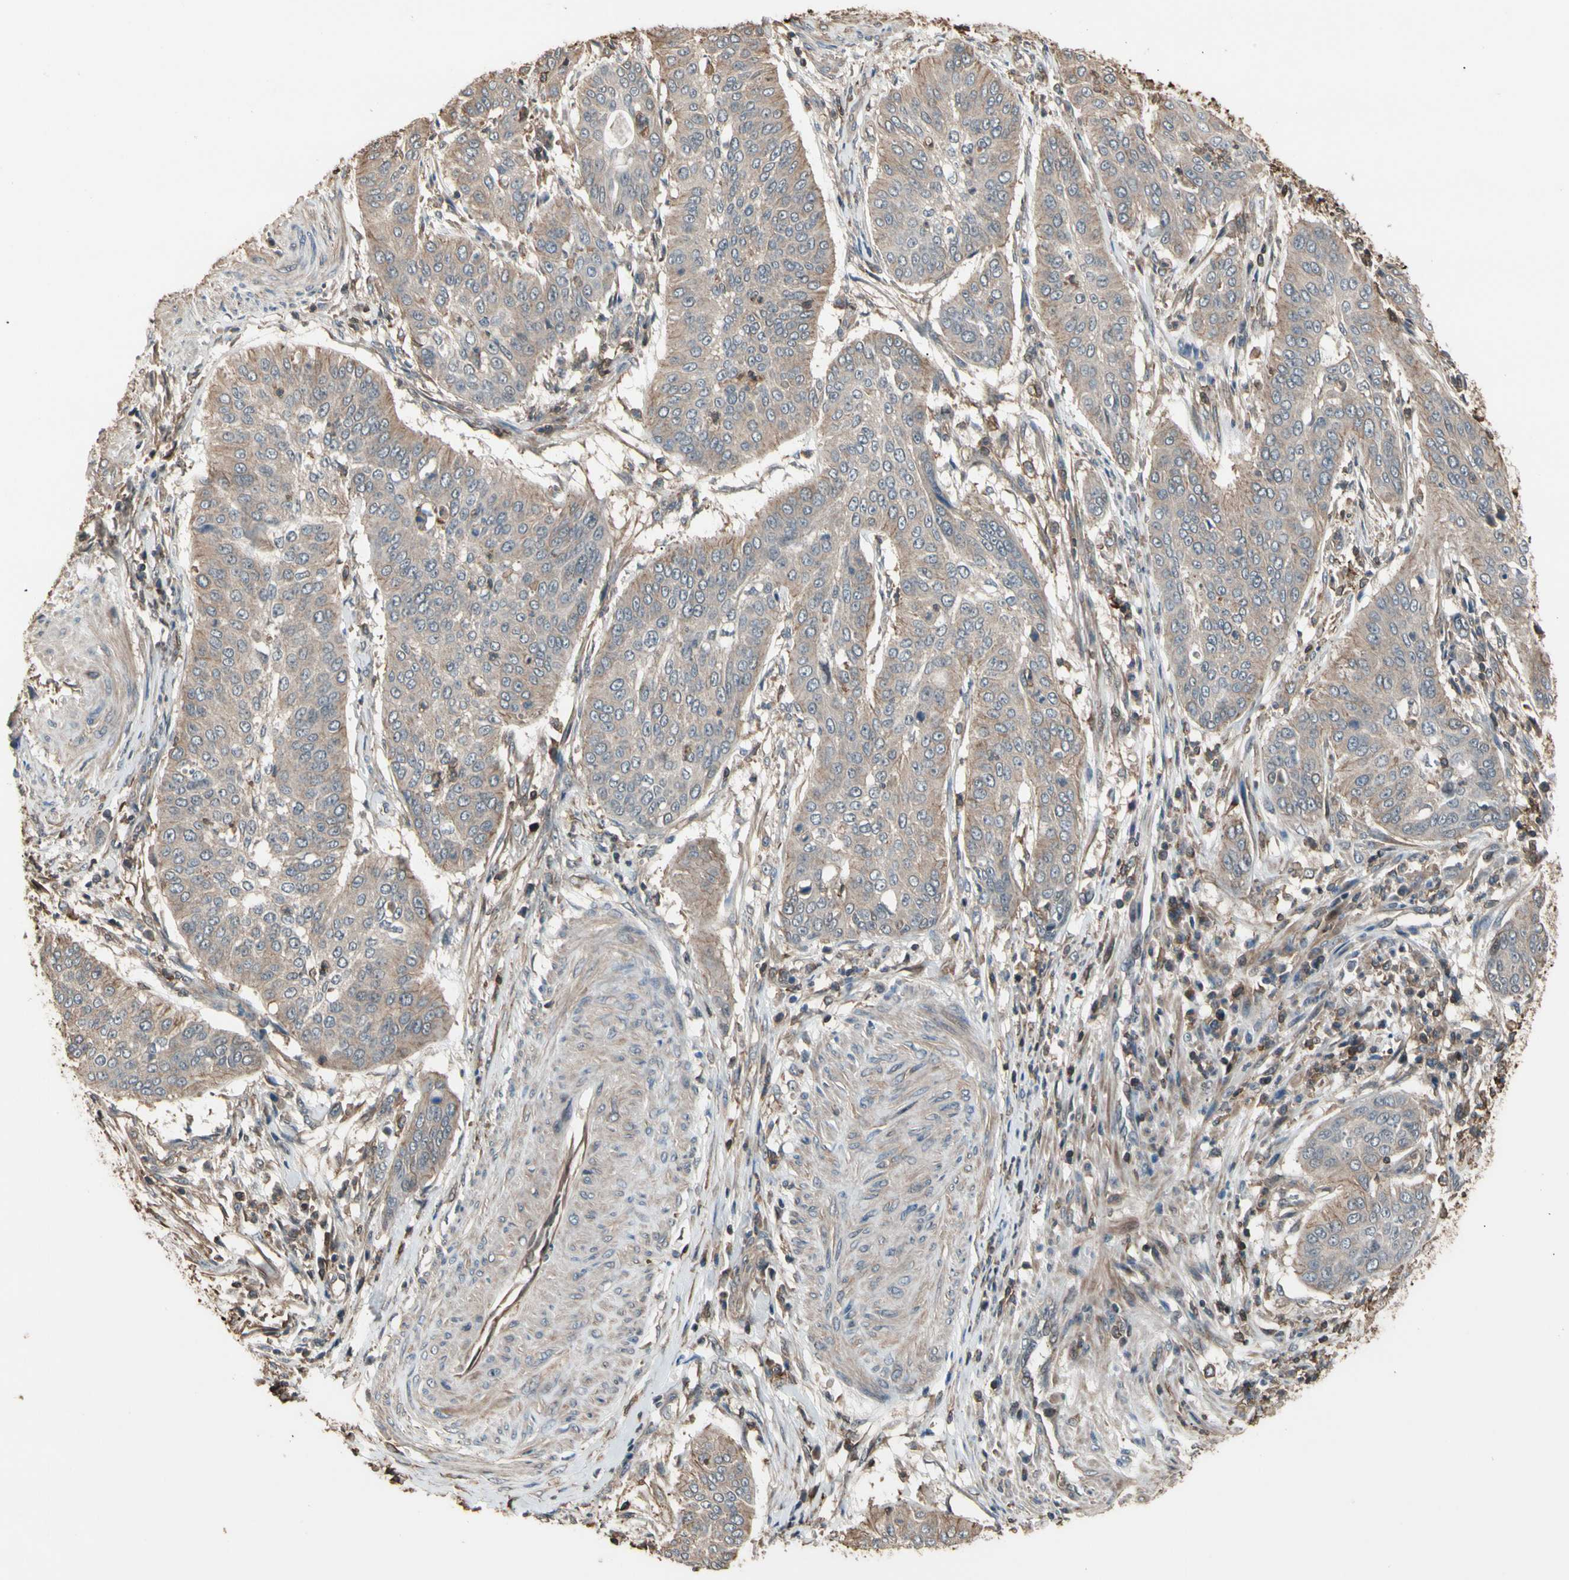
{"staining": {"intensity": "weak", "quantity": ">75%", "location": "cytoplasmic/membranous"}, "tissue": "cervical cancer", "cell_type": "Tumor cells", "image_type": "cancer", "snomed": [{"axis": "morphology", "description": "Normal tissue, NOS"}, {"axis": "morphology", "description": "Squamous cell carcinoma, NOS"}, {"axis": "topography", "description": "Cervix"}], "caption": "About >75% of tumor cells in cervical squamous cell carcinoma demonstrate weak cytoplasmic/membranous protein expression as visualized by brown immunohistochemical staining.", "gene": "MAPK13", "patient": {"sex": "female", "age": 39}}